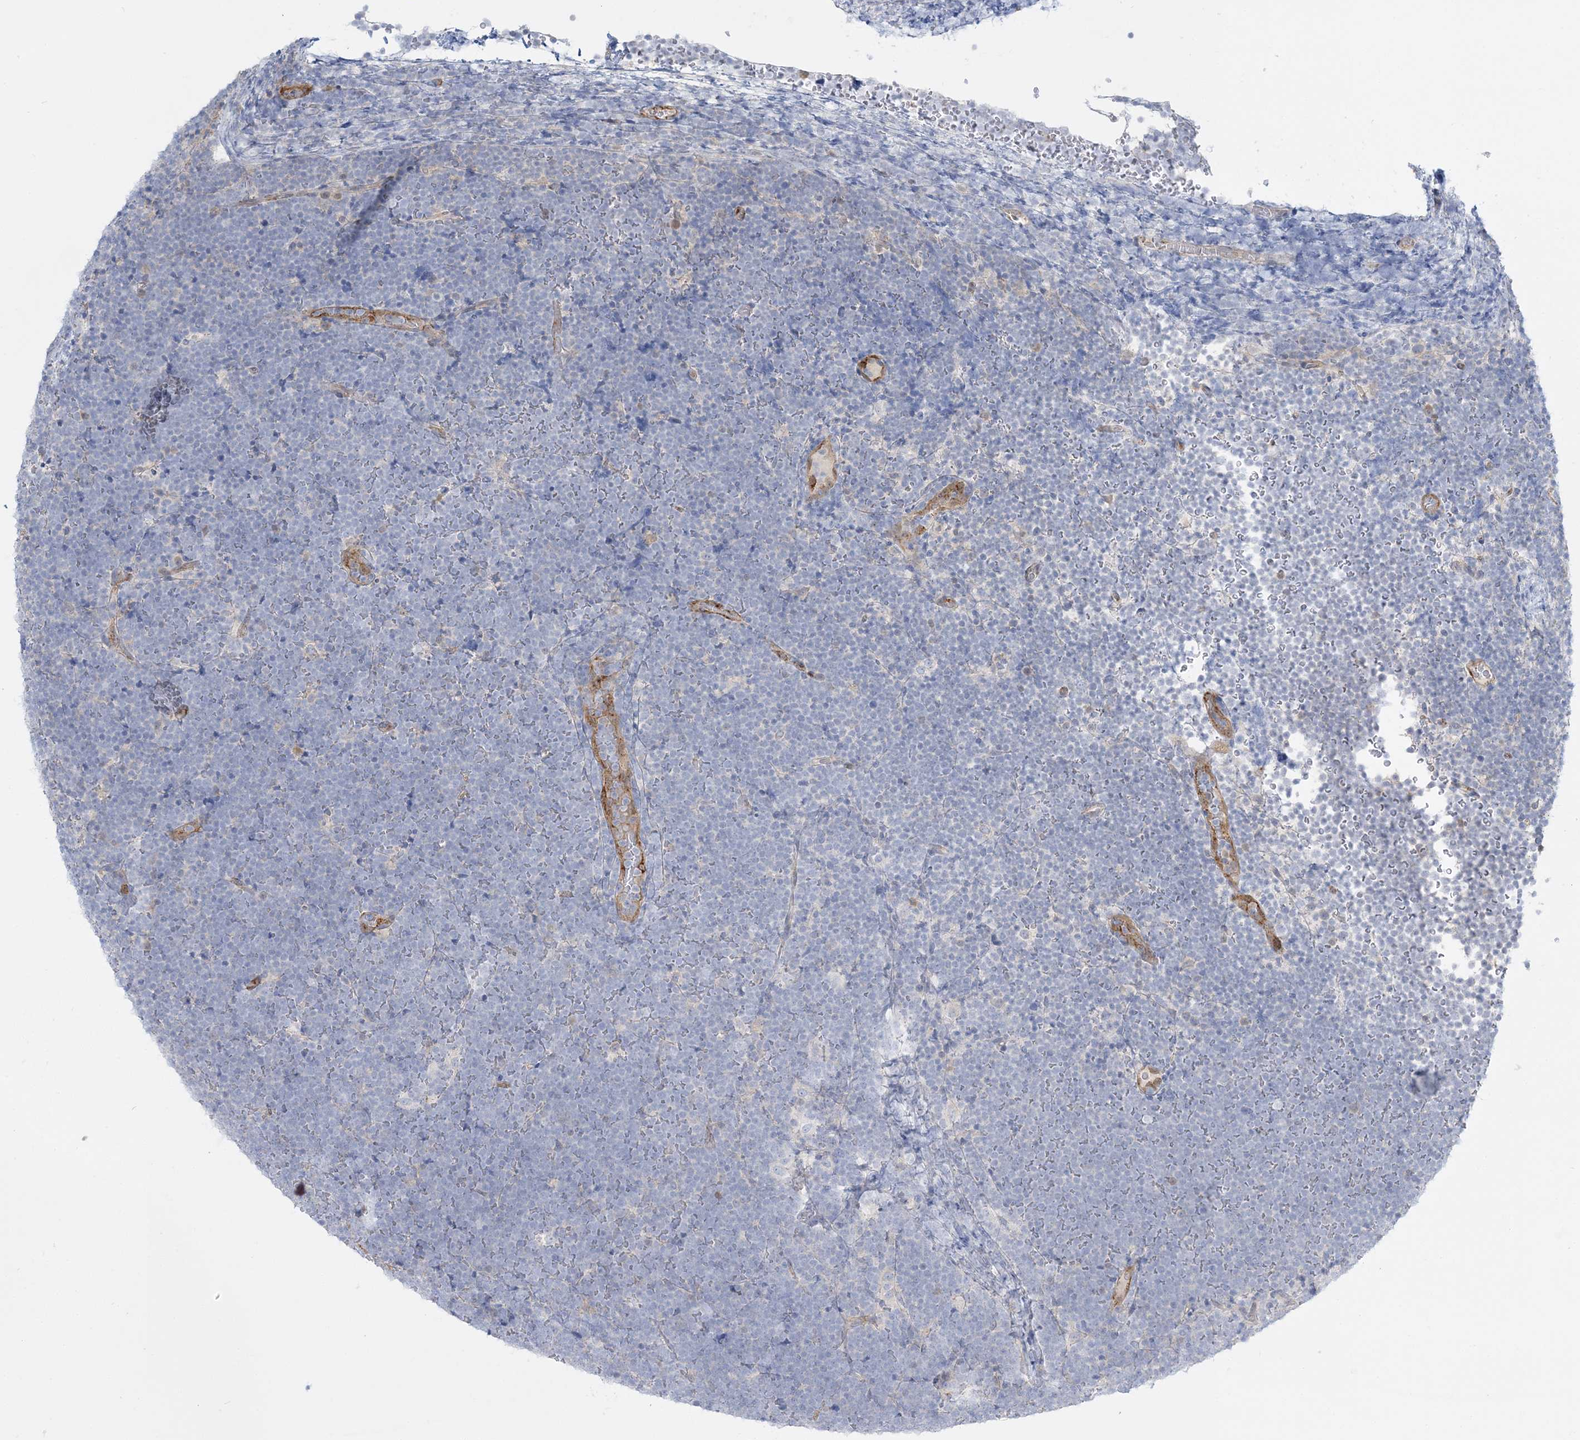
{"staining": {"intensity": "negative", "quantity": "none", "location": "none"}, "tissue": "lymphoma", "cell_type": "Tumor cells", "image_type": "cancer", "snomed": [{"axis": "morphology", "description": "Malignant lymphoma, non-Hodgkin's type, High grade"}, {"axis": "topography", "description": "Lymph node"}], "caption": "IHC image of human lymphoma stained for a protein (brown), which displays no staining in tumor cells.", "gene": "INPP1", "patient": {"sex": "male", "age": 13}}